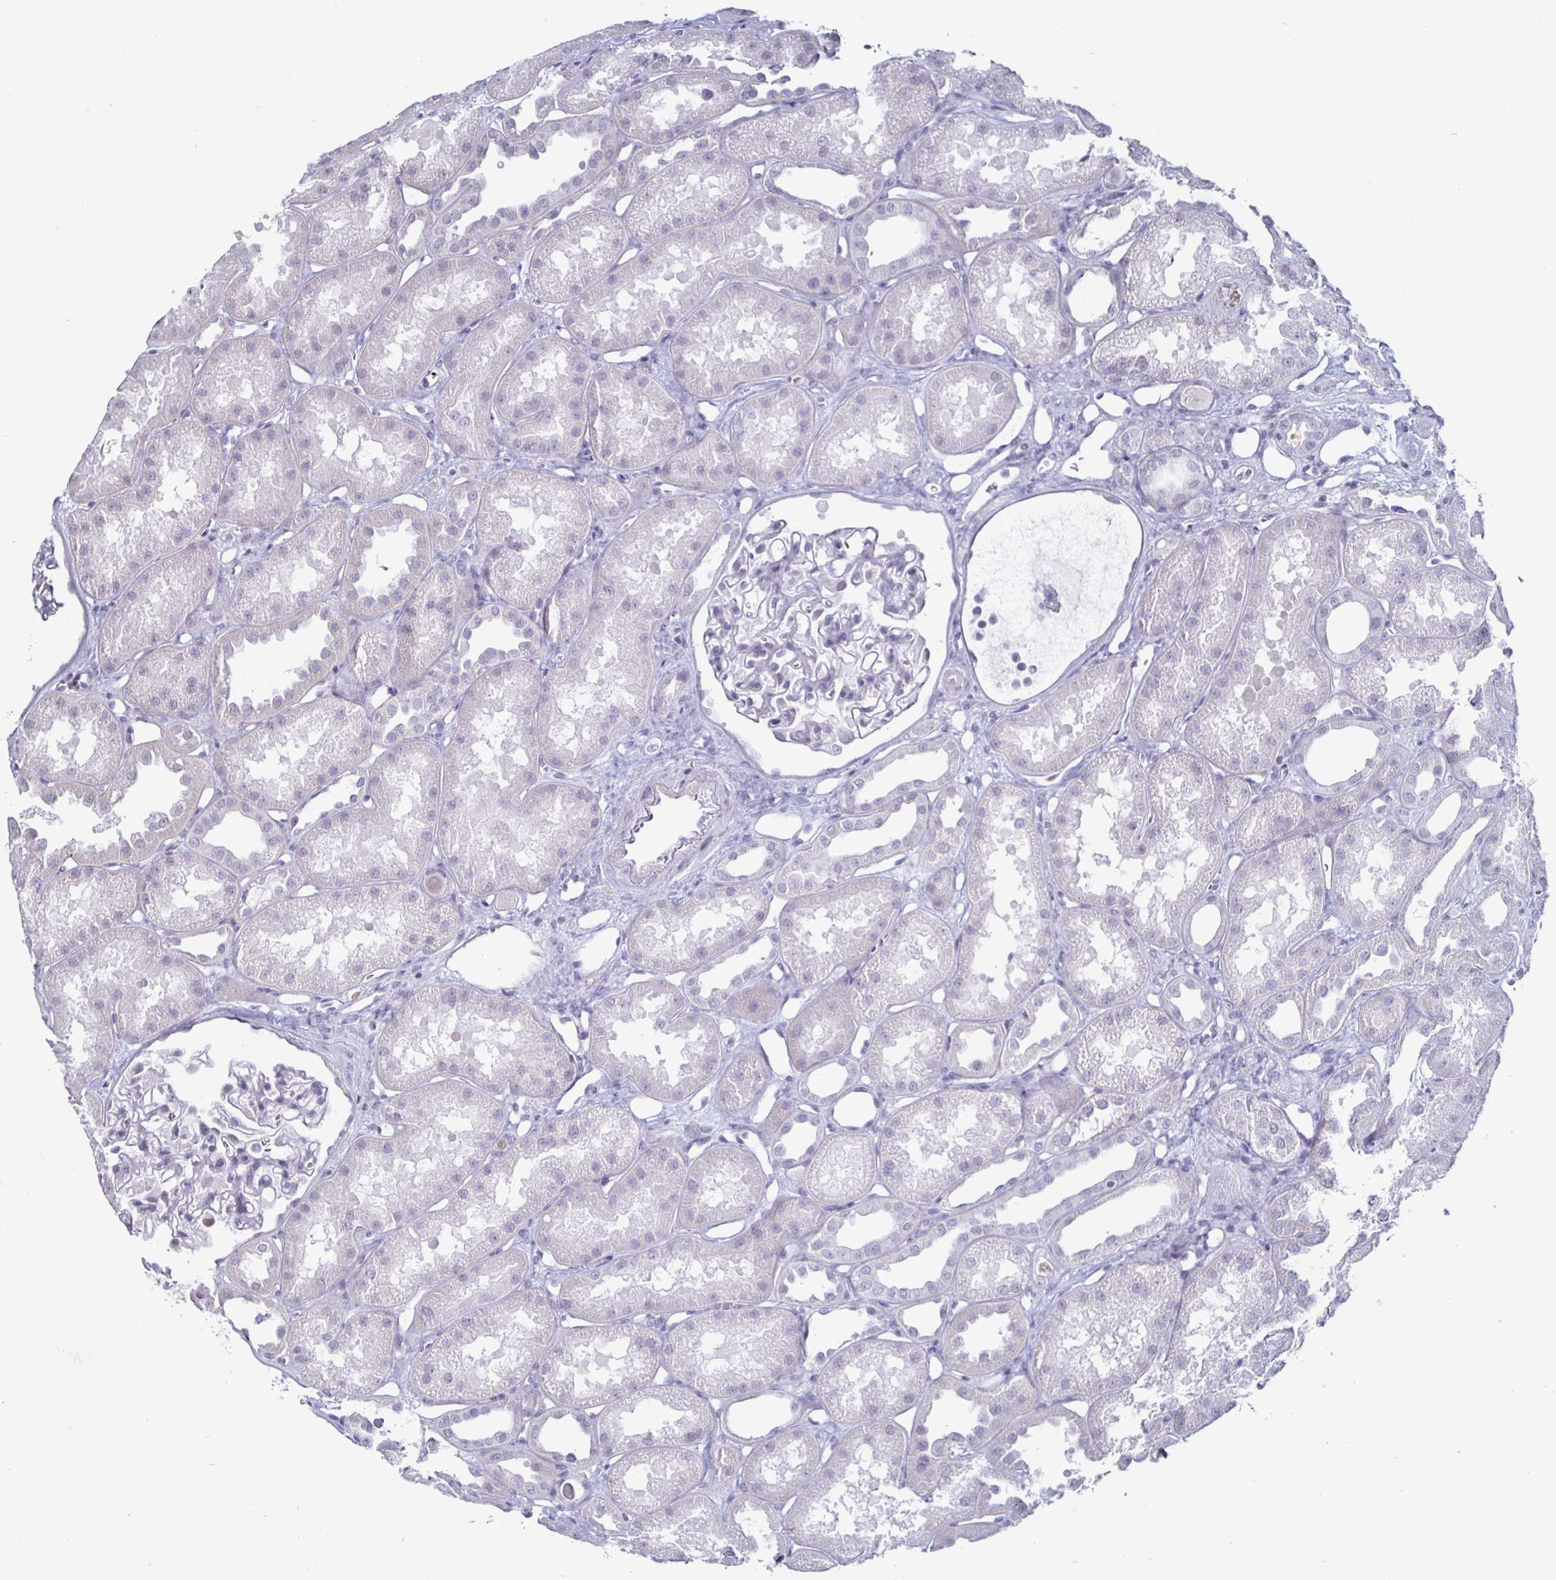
{"staining": {"intensity": "negative", "quantity": "none", "location": "none"}, "tissue": "kidney", "cell_type": "Cells in glomeruli", "image_type": "normal", "snomed": [{"axis": "morphology", "description": "Normal tissue, NOS"}, {"axis": "topography", "description": "Kidney"}], "caption": "This is an immunohistochemistry image of unremarkable kidney. There is no staining in cells in glomeruli.", "gene": "OOSP2", "patient": {"sex": "male", "age": 61}}